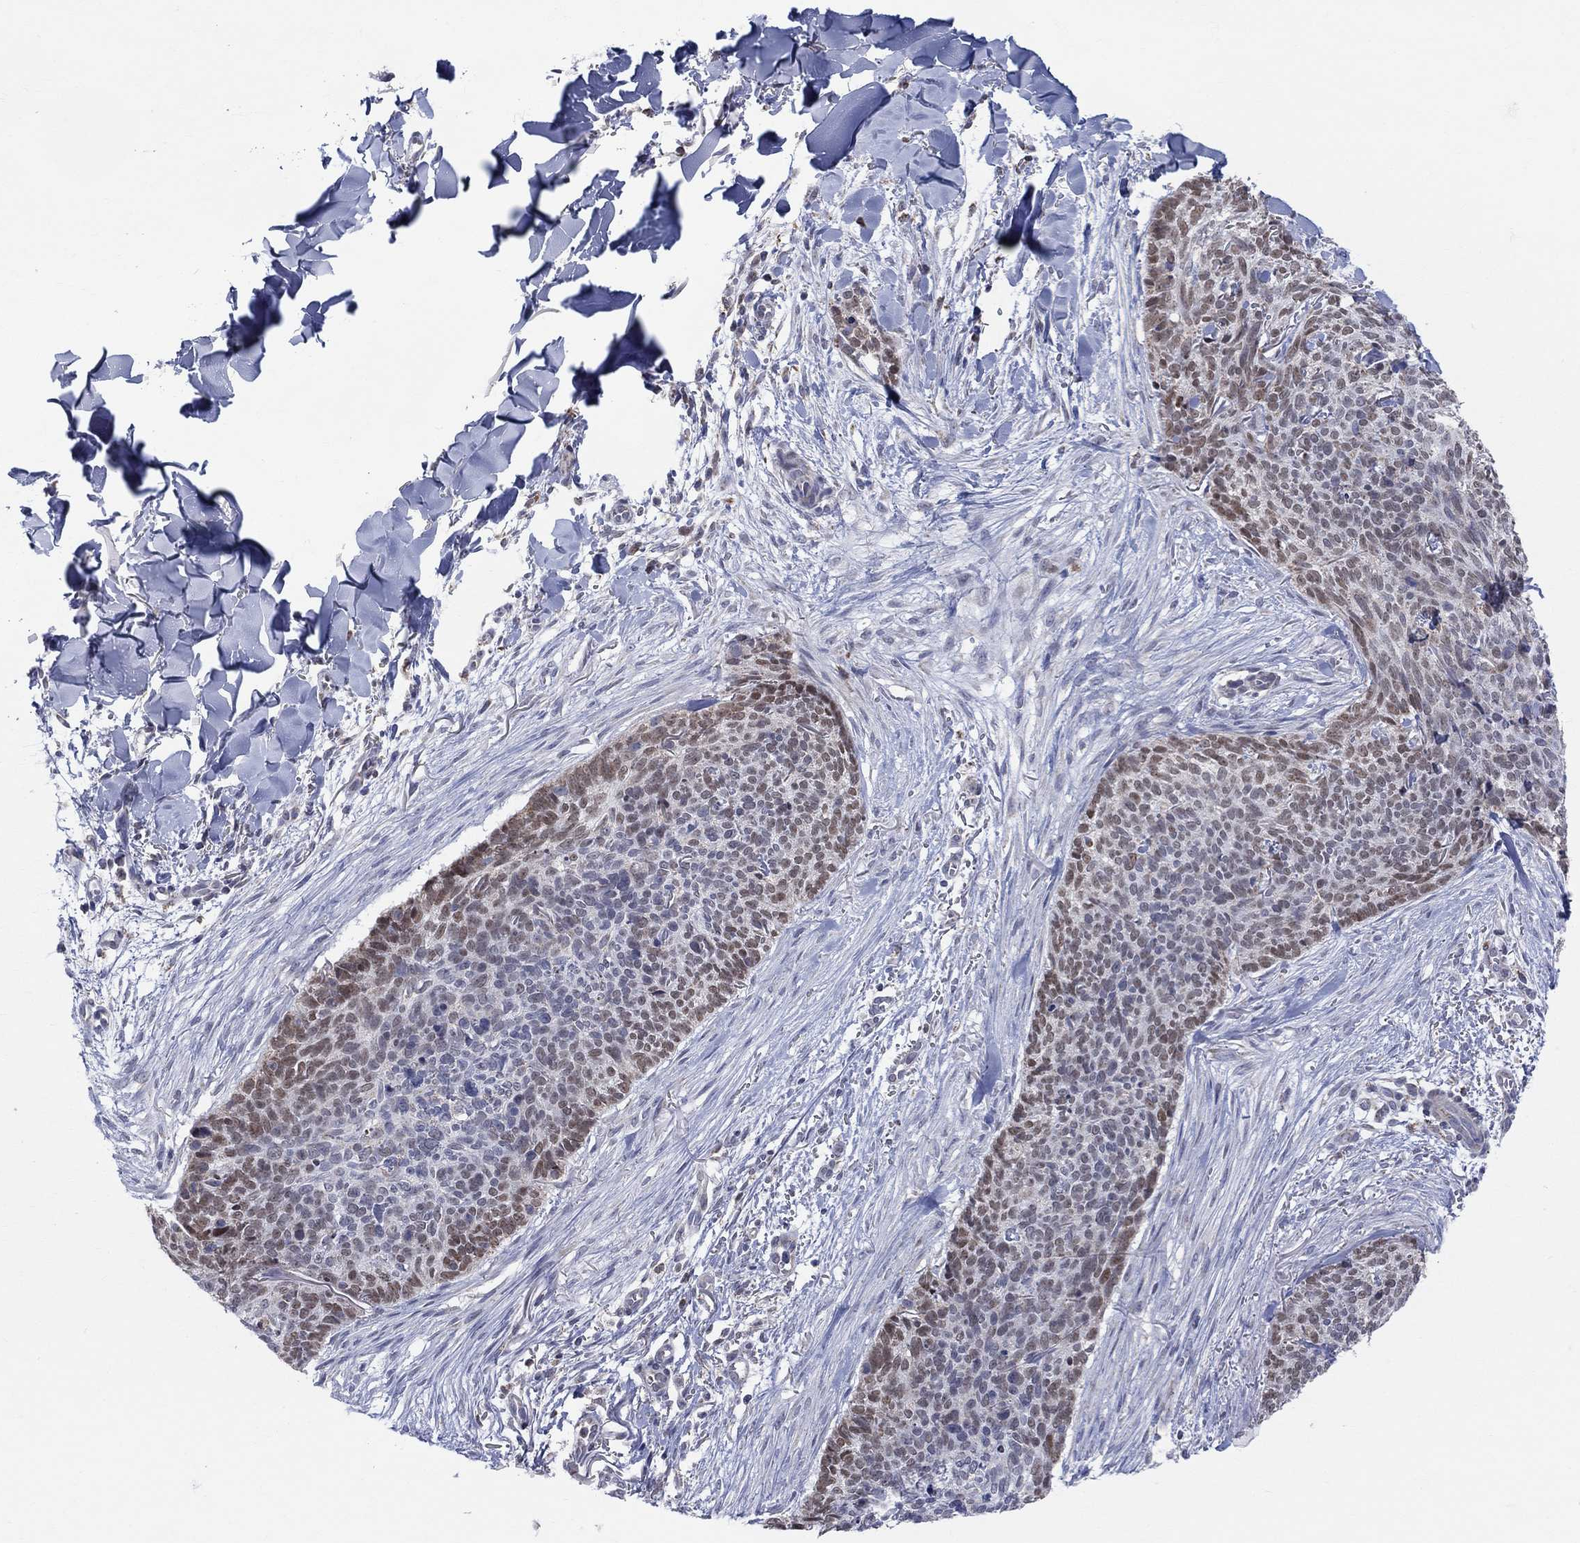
{"staining": {"intensity": "moderate", "quantity": "<25%", "location": "nuclear"}, "tissue": "skin cancer", "cell_type": "Tumor cells", "image_type": "cancer", "snomed": [{"axis": "morphology", "description": "Basal cell carcinoma"}, {"axis": "topography", "description": "Skin"}], "caption": "Protein analysis of skin cancer (basal cell carcinoma) tissue reveals moderate nuclear positivity in about <25% of tumor cells. (DAB (3,3'-diaminobenzidine) = brown stain, brightfield microscopy at high magnification).", "gene": "KISS1R", "patient": {"sex": "male", "age": 64}}